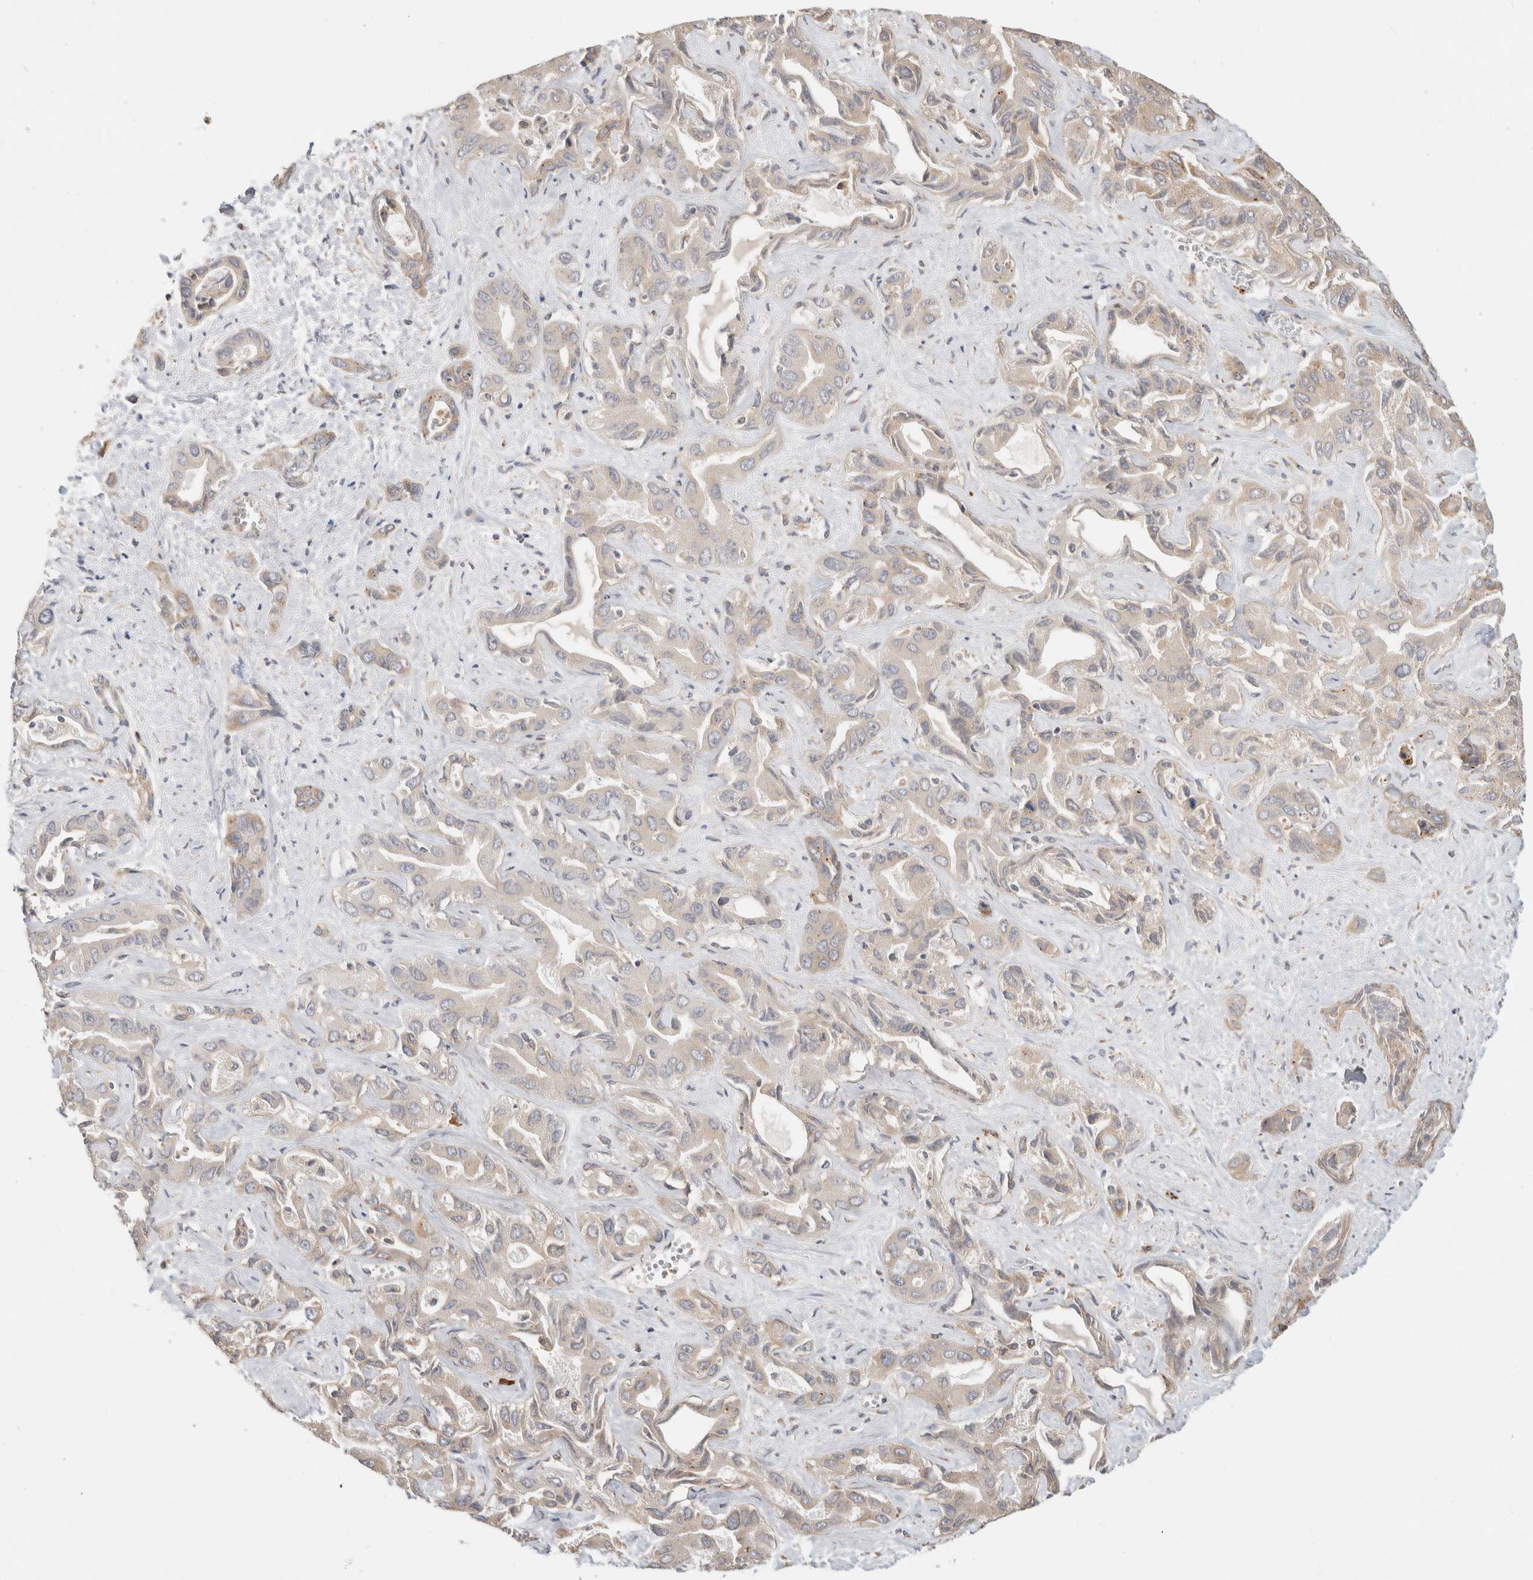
{"staining": {"intensity": "weak", "quantity": "<25%", "location": "cytoplasmic/membranous"}, "tissue": "liver cancer", "cell_type": "Tumor cells", "image_type": "cancer", "snomed": [{"axis": "morphology", "description": "Cholangiocarcinoma"}, {"axis": "topography", "description": "Liver"}], "caption": "Tumor cells are negative for brown protein staining in cholangiocarcinoma (liver).", "gene": "MS4A7", "patient": {"sex": "female", "age": 52}}